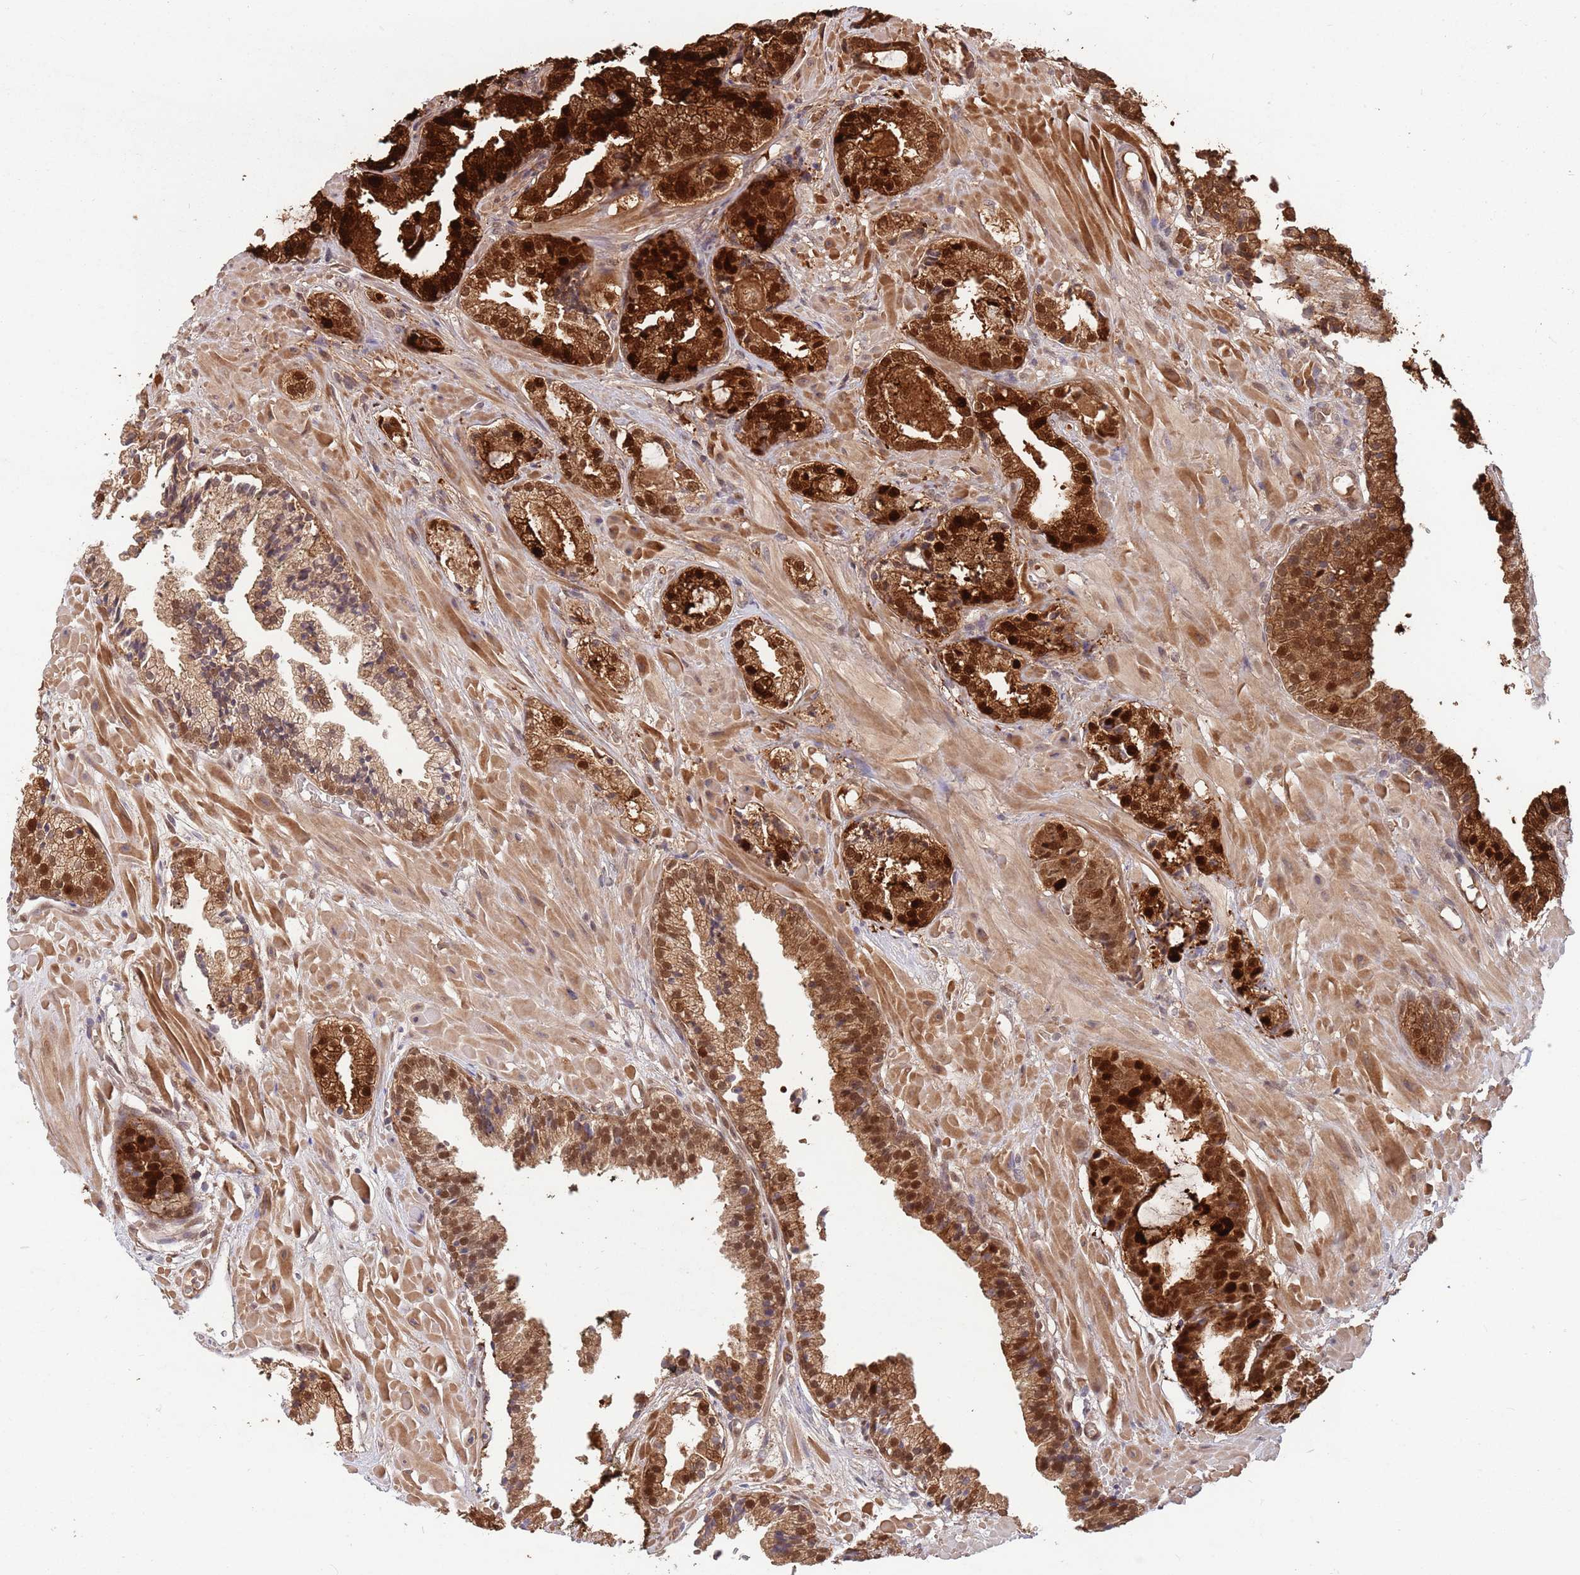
{"staining": {"intensity": "strong", "quantity": ">75%", "location": "cytoplasmic/membranous,nuclear"}, "tissue": "prostate cancer", "cell_type": "Tumor cells", "image_type": "cancer", "snomed": [{"axis": "morphology", "description": "Adenocarcinoma, High grade"}, {"axis": "topography", "description": "Prostate"}], "caption": "Prostate cancer stained with DAB (3,3'-diaminobenzidine) immunohistochemistry demonstrates high levels of strong cytoplasmic/membranous and nuclear staining in approximately >75% of tumor cells. The staining was performed using DAB (3,3'-diaminobenzidine), with brown indicating positive protein expression. Nuclei are stained blue with hematoxylin.", "gene": "SALL1", "patient": {"sex": "male", "age": 71}}